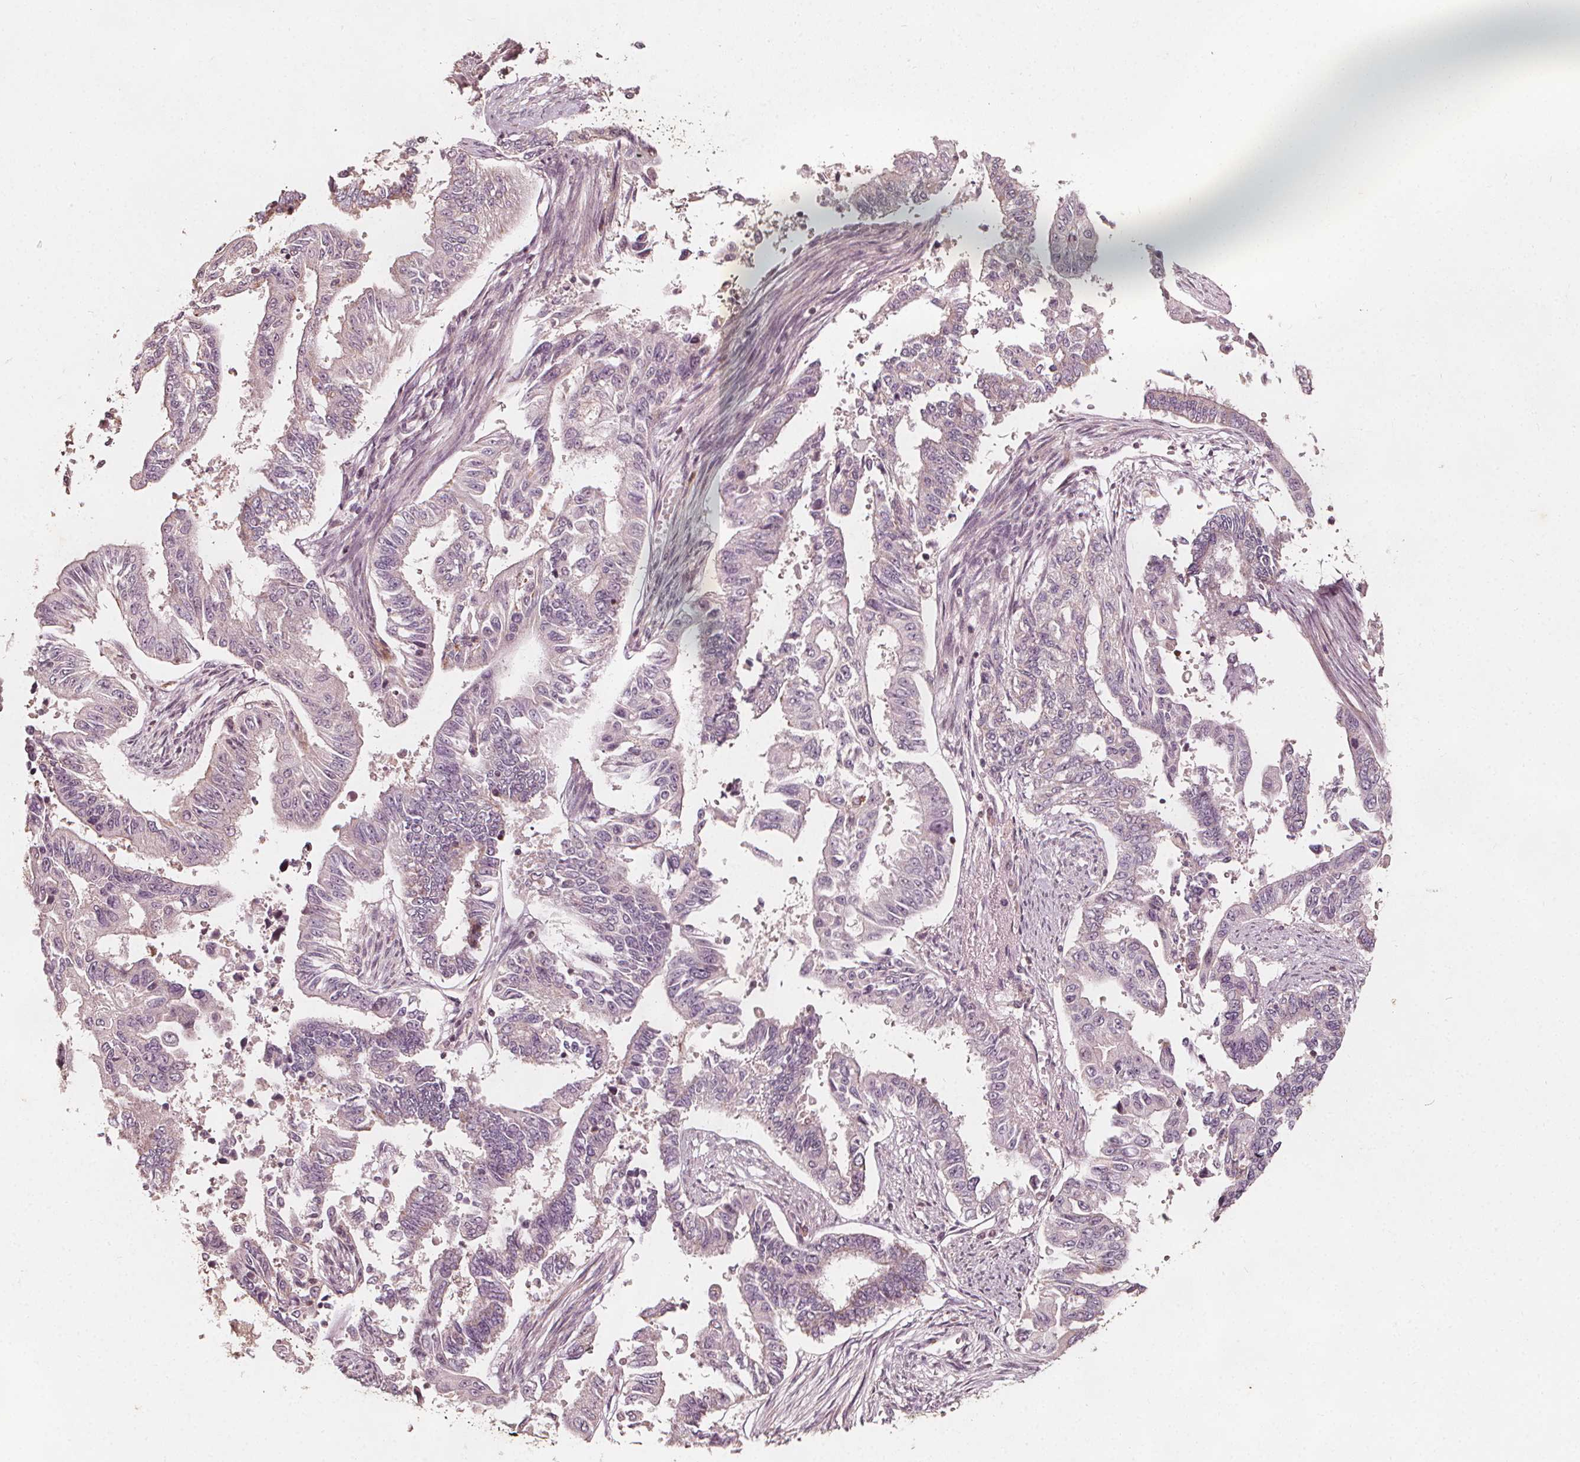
{"staining": {"intensity": "negative", "quantity": "none", "location": "none"}, "tissue": "endometrial cancer", "cell_type": "Tumor cells", "image_type": "cancer", "snomed": [{"axis": "morphology", "description": "Adenocarcinoma, NOS"}, {"axis": "topography", "description": "Uterus"}], "caption": "DAB immunohistochemical staining of endometrial adenocarcinoma displays no significant positivity in tumor cells.", "gene": "AIP", "patient": {"sex": "female", "age": 59}}